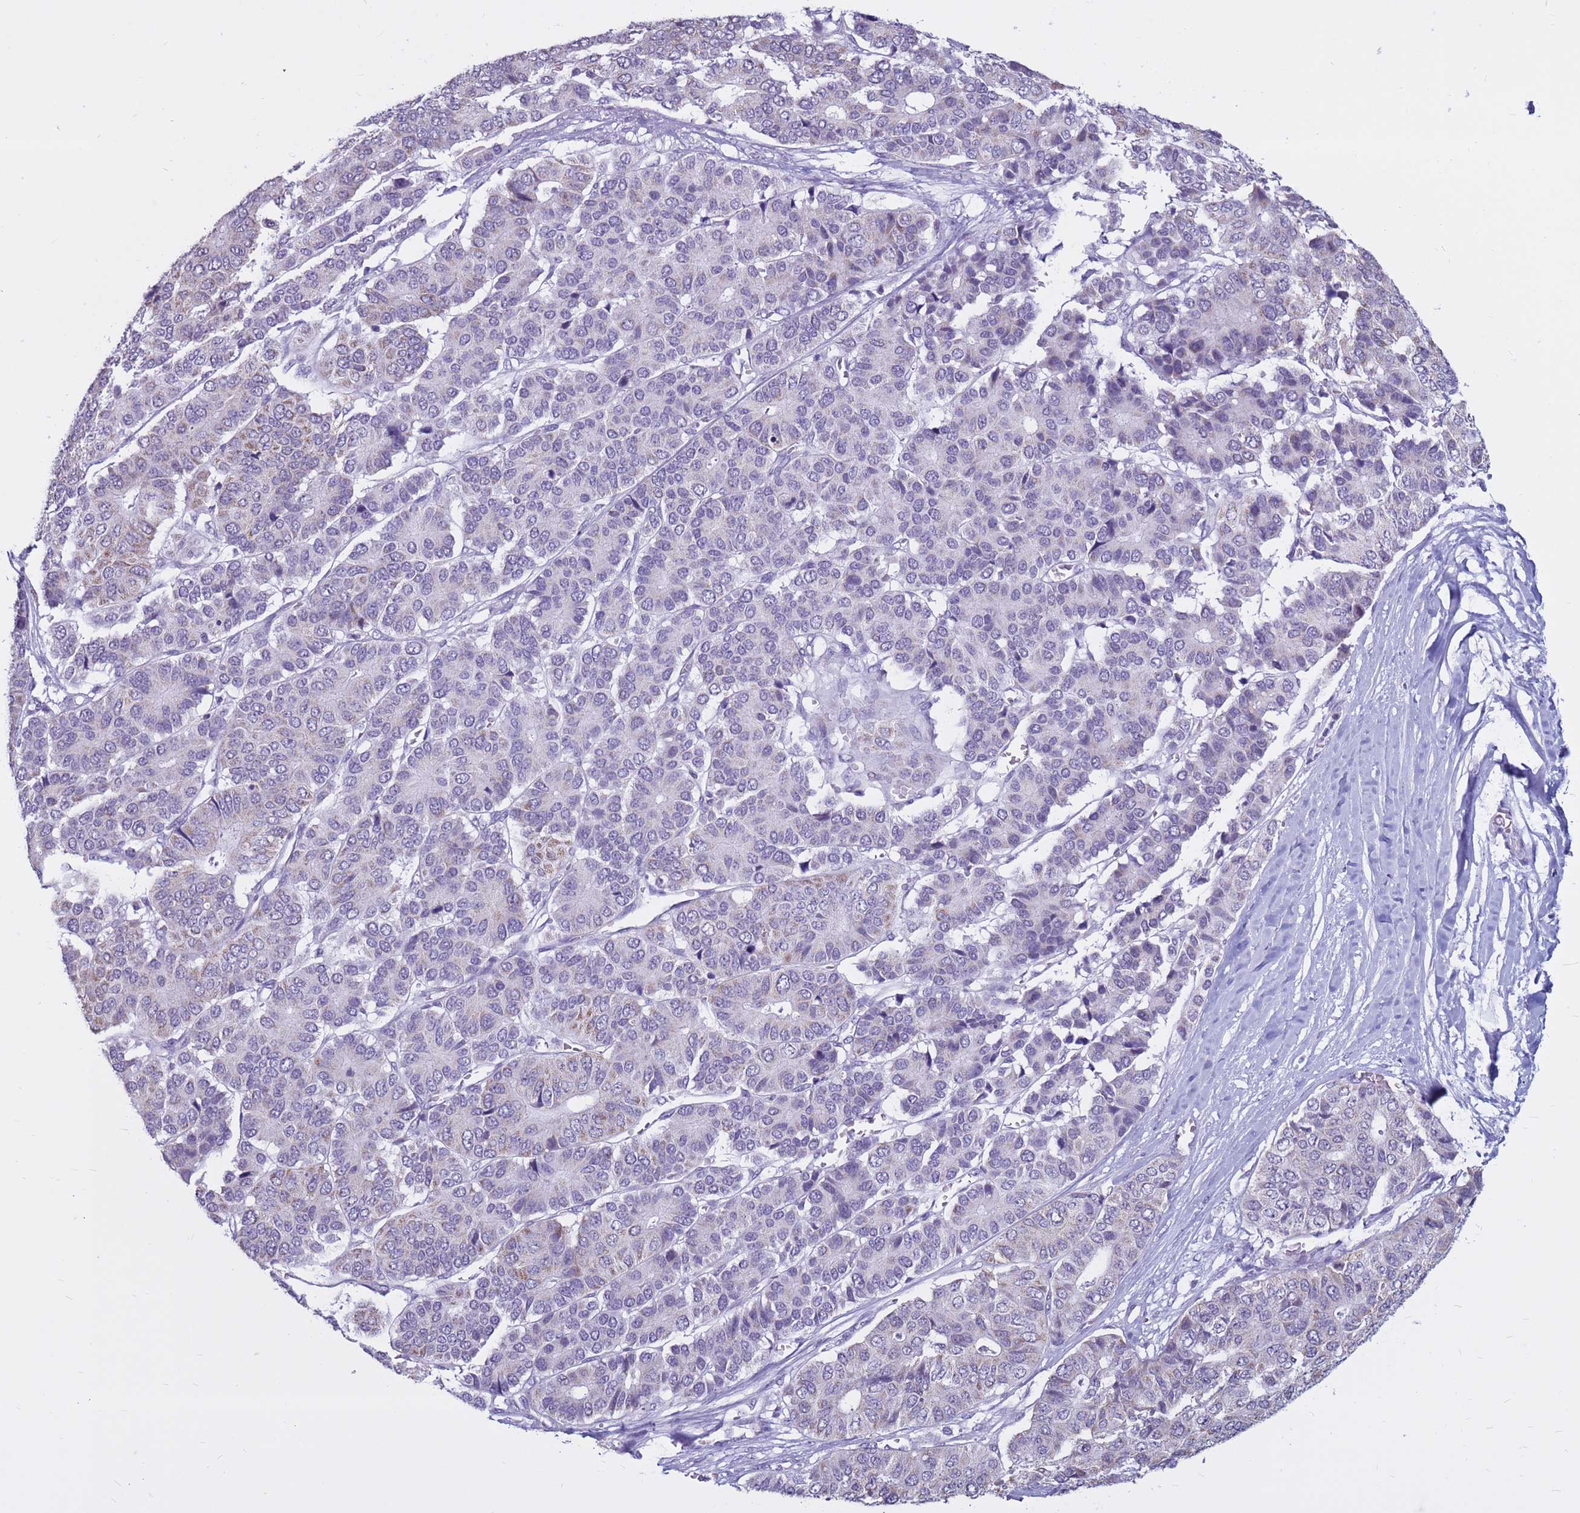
{"staining": {"intensity": "negative", "quantity": "none", "location": "none"}, "tissue": "pancreatic cancer", "cell_type": "Tumor cells", "image_type": "cancer", "snomed": [{"axis": "morphology", "description": "Adenocarcinoma, NOS"}, {"axis": "topography", "description": "Pancreas"}], "caption": "This photomicrograph is of pancreatic adenocarcinoma stained with immunohistochemistry to label a protein in brown with the nuclei are counter-stained blue. There is no staining in tumor cells. (DAB immunohistochemistry, high magnification).", "gene": "CDK2AP2", "patient": {"sex": "male", "age": 50}}